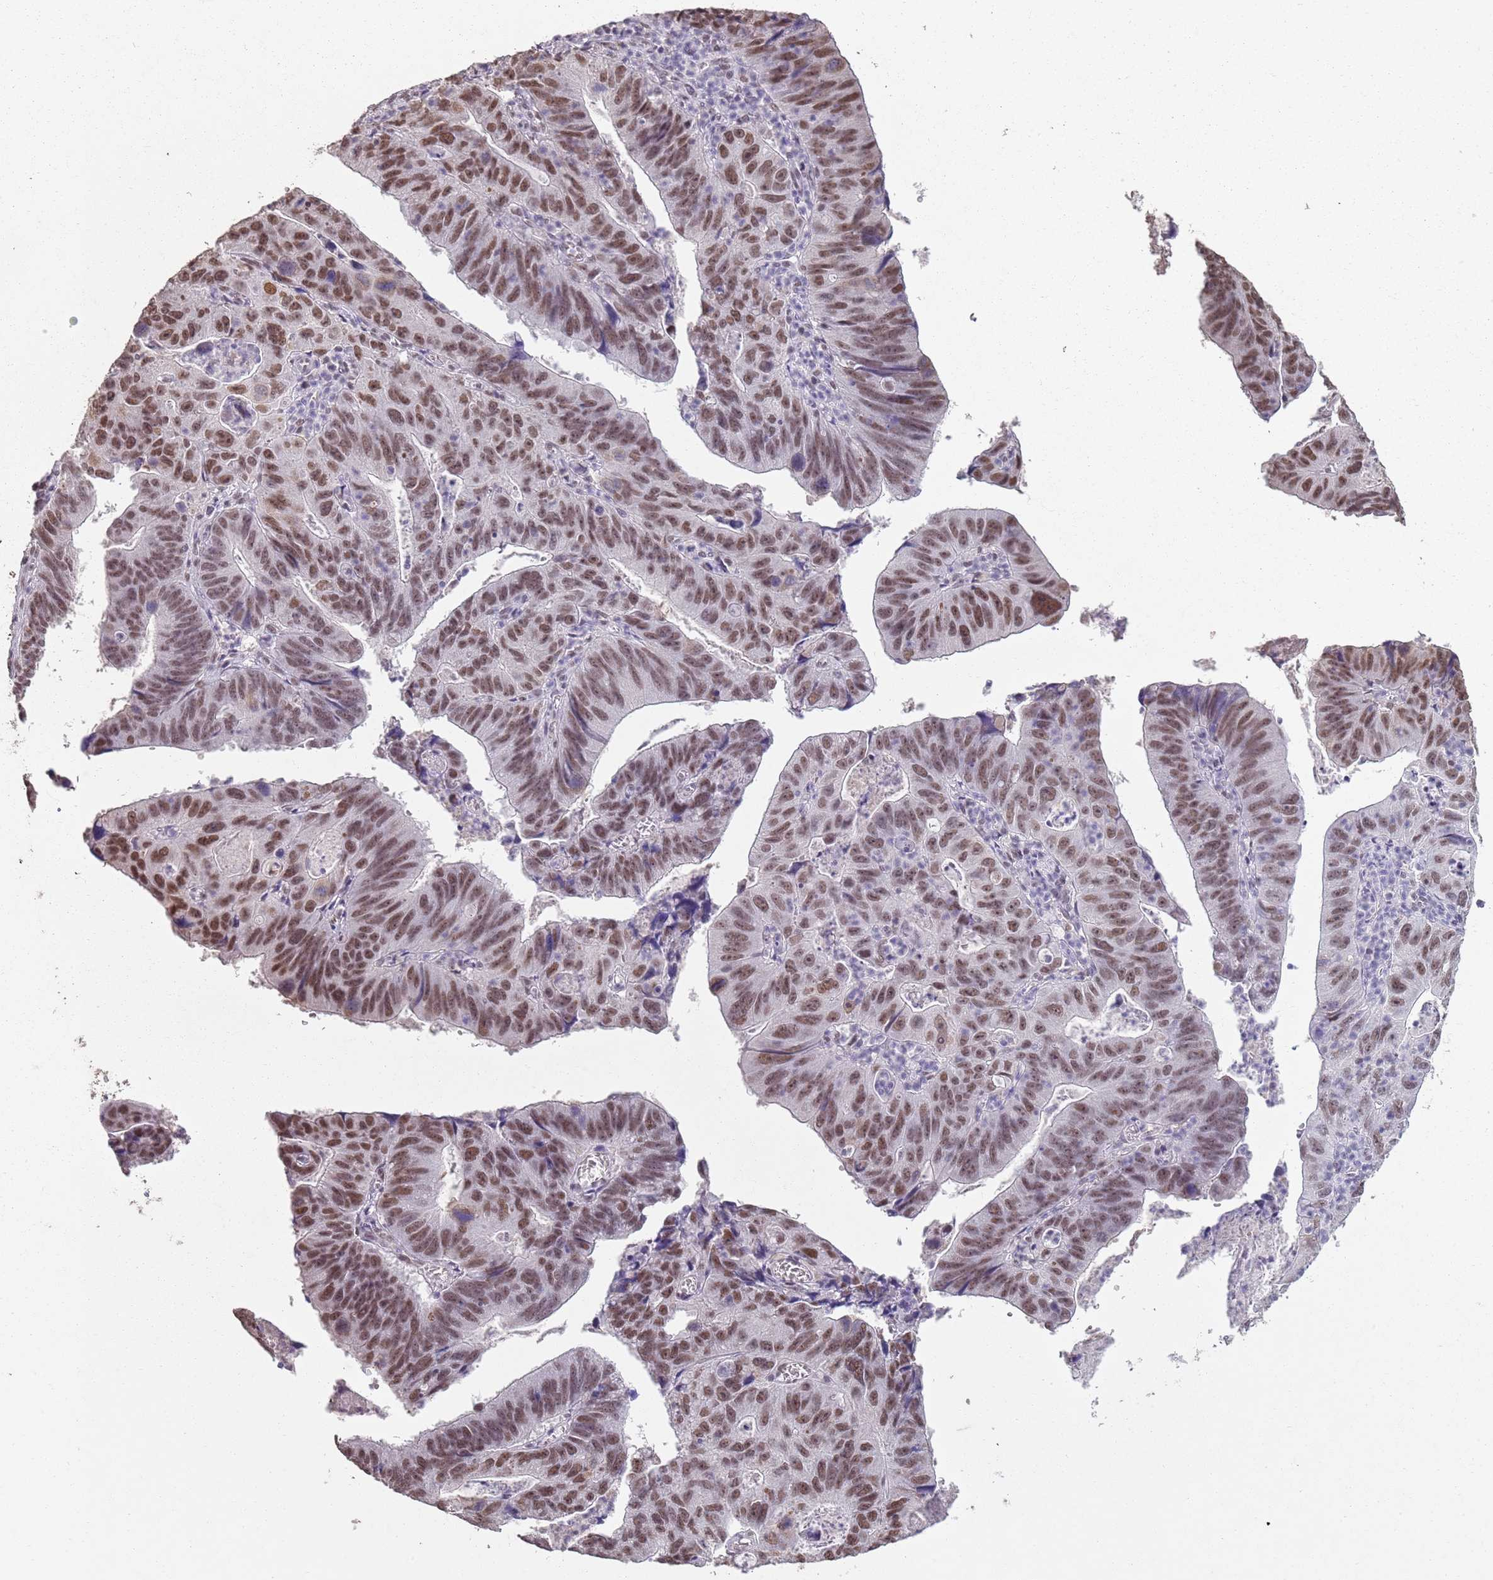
{"staining": {"intensity": "moderate", "quantity": ">75%", "location": "nuclear"}, "tissue": "stomach cancer", "cell_type": "Tumor cells", "image_type": "cancer", "snomed": [{"axis": "morphology", "description": "Adenocarcinoma, NOS"}, {"axis": "topography", "description": "Stomach"}], "caption": "Protein expression analysis of human stomach cancer reveals moderate nuclear staining in about >75% of tumor cells. (DAB (3,3'-diaminobenzidine) IHC with brightfield microscopy, high magnification).", "gene": "ARL14EP", "patient": {"sex": "male", "age": 59}}